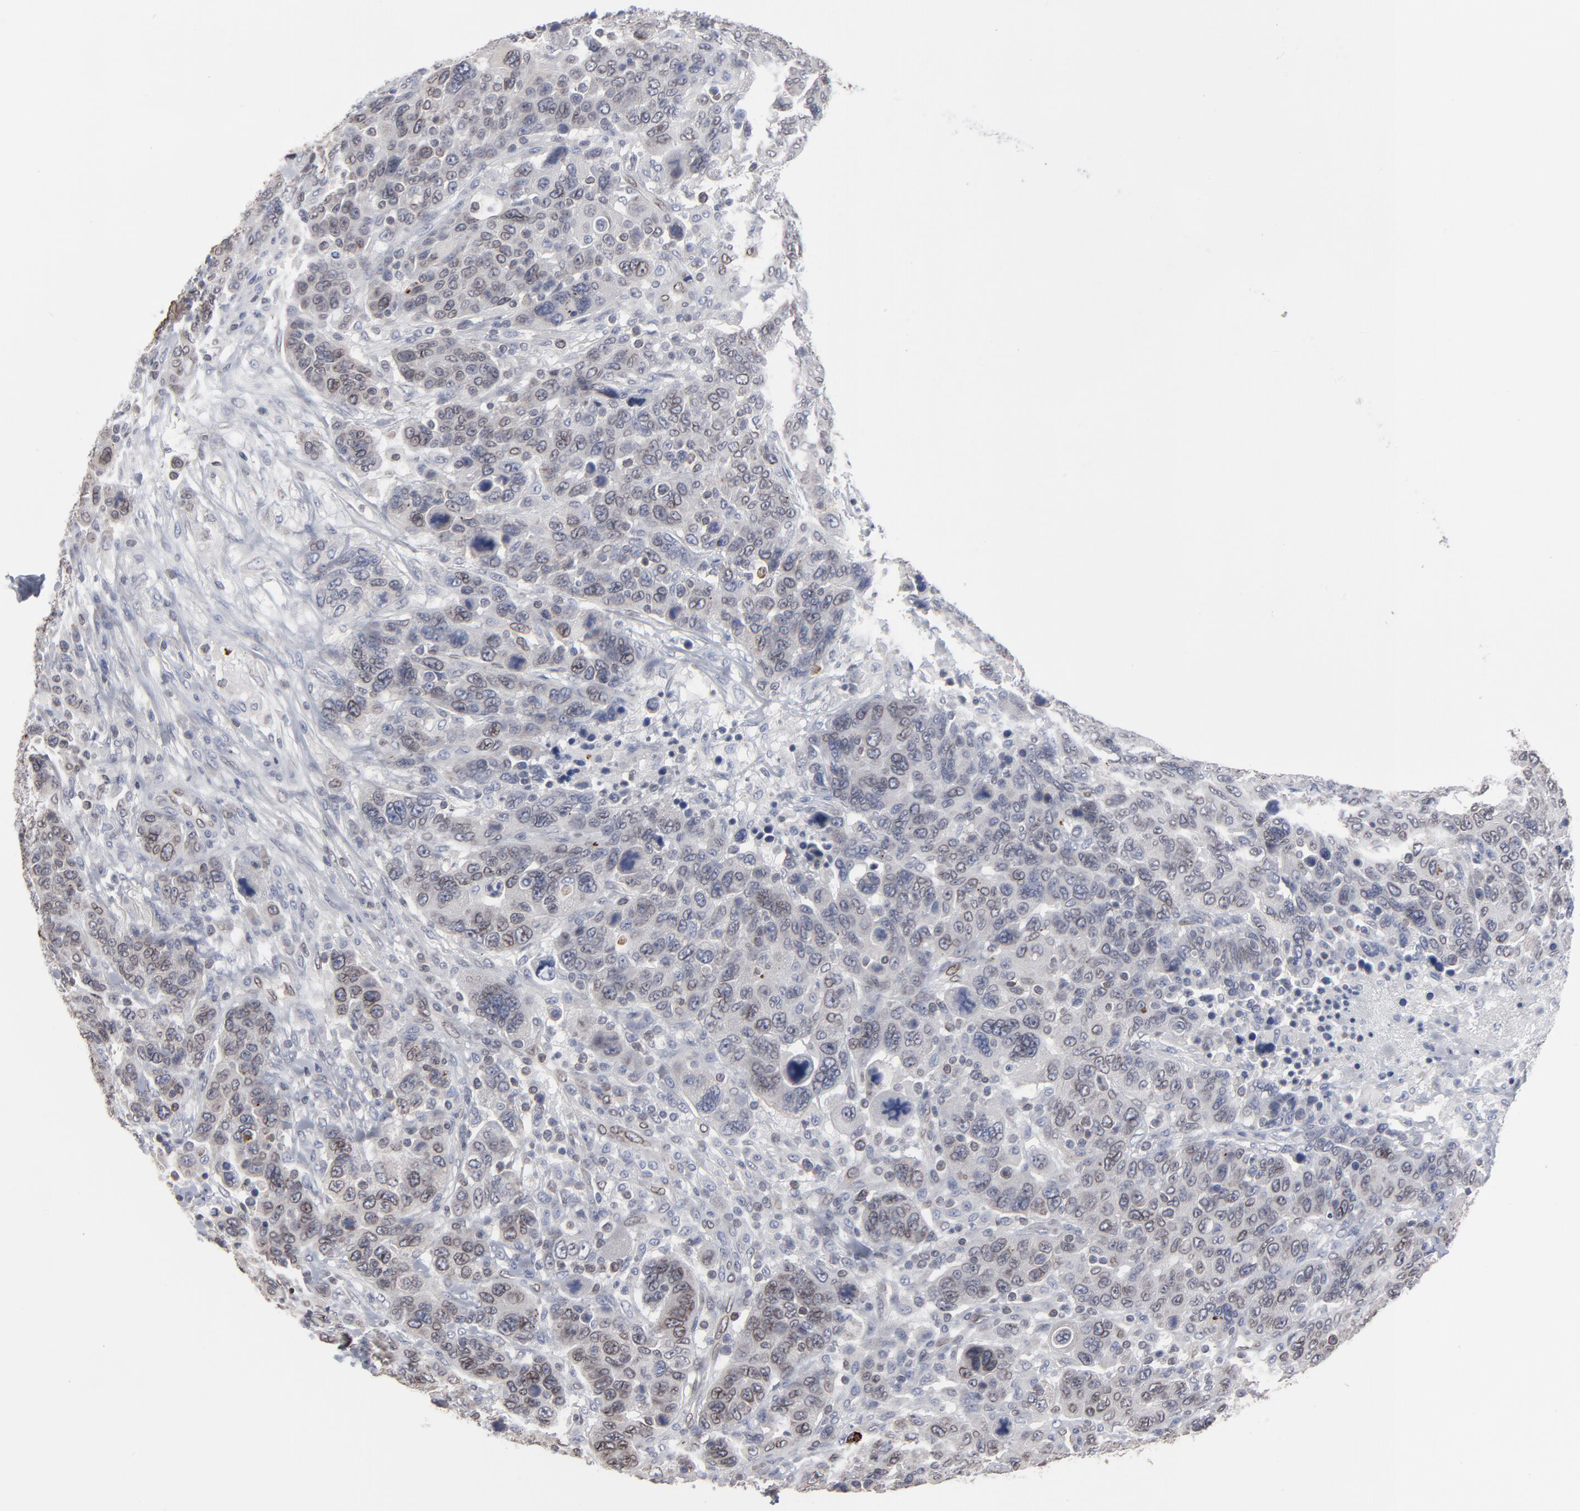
{"staining": {"intensity": "weak", "quantity": "25%-75%", "location": "cytoplasmic/membranous,nuclear"}, "tissue": "breast cancer", "cell_type": "Tumor cells", "image_type": "cancer", "snomed": [{"axis": "morphology", "description": "Duct carcinoma"}, {"axis": "topography", "description": "Breast"}], "caption": "Immunohistochemical staining of human breast cancer shows weak cytoplasmic/membranous and nuclear protein staining in approximately 25%-75% of tumor cells.", "gene": "SYNE2", "patient": {"sex": "female", "age": 37}}